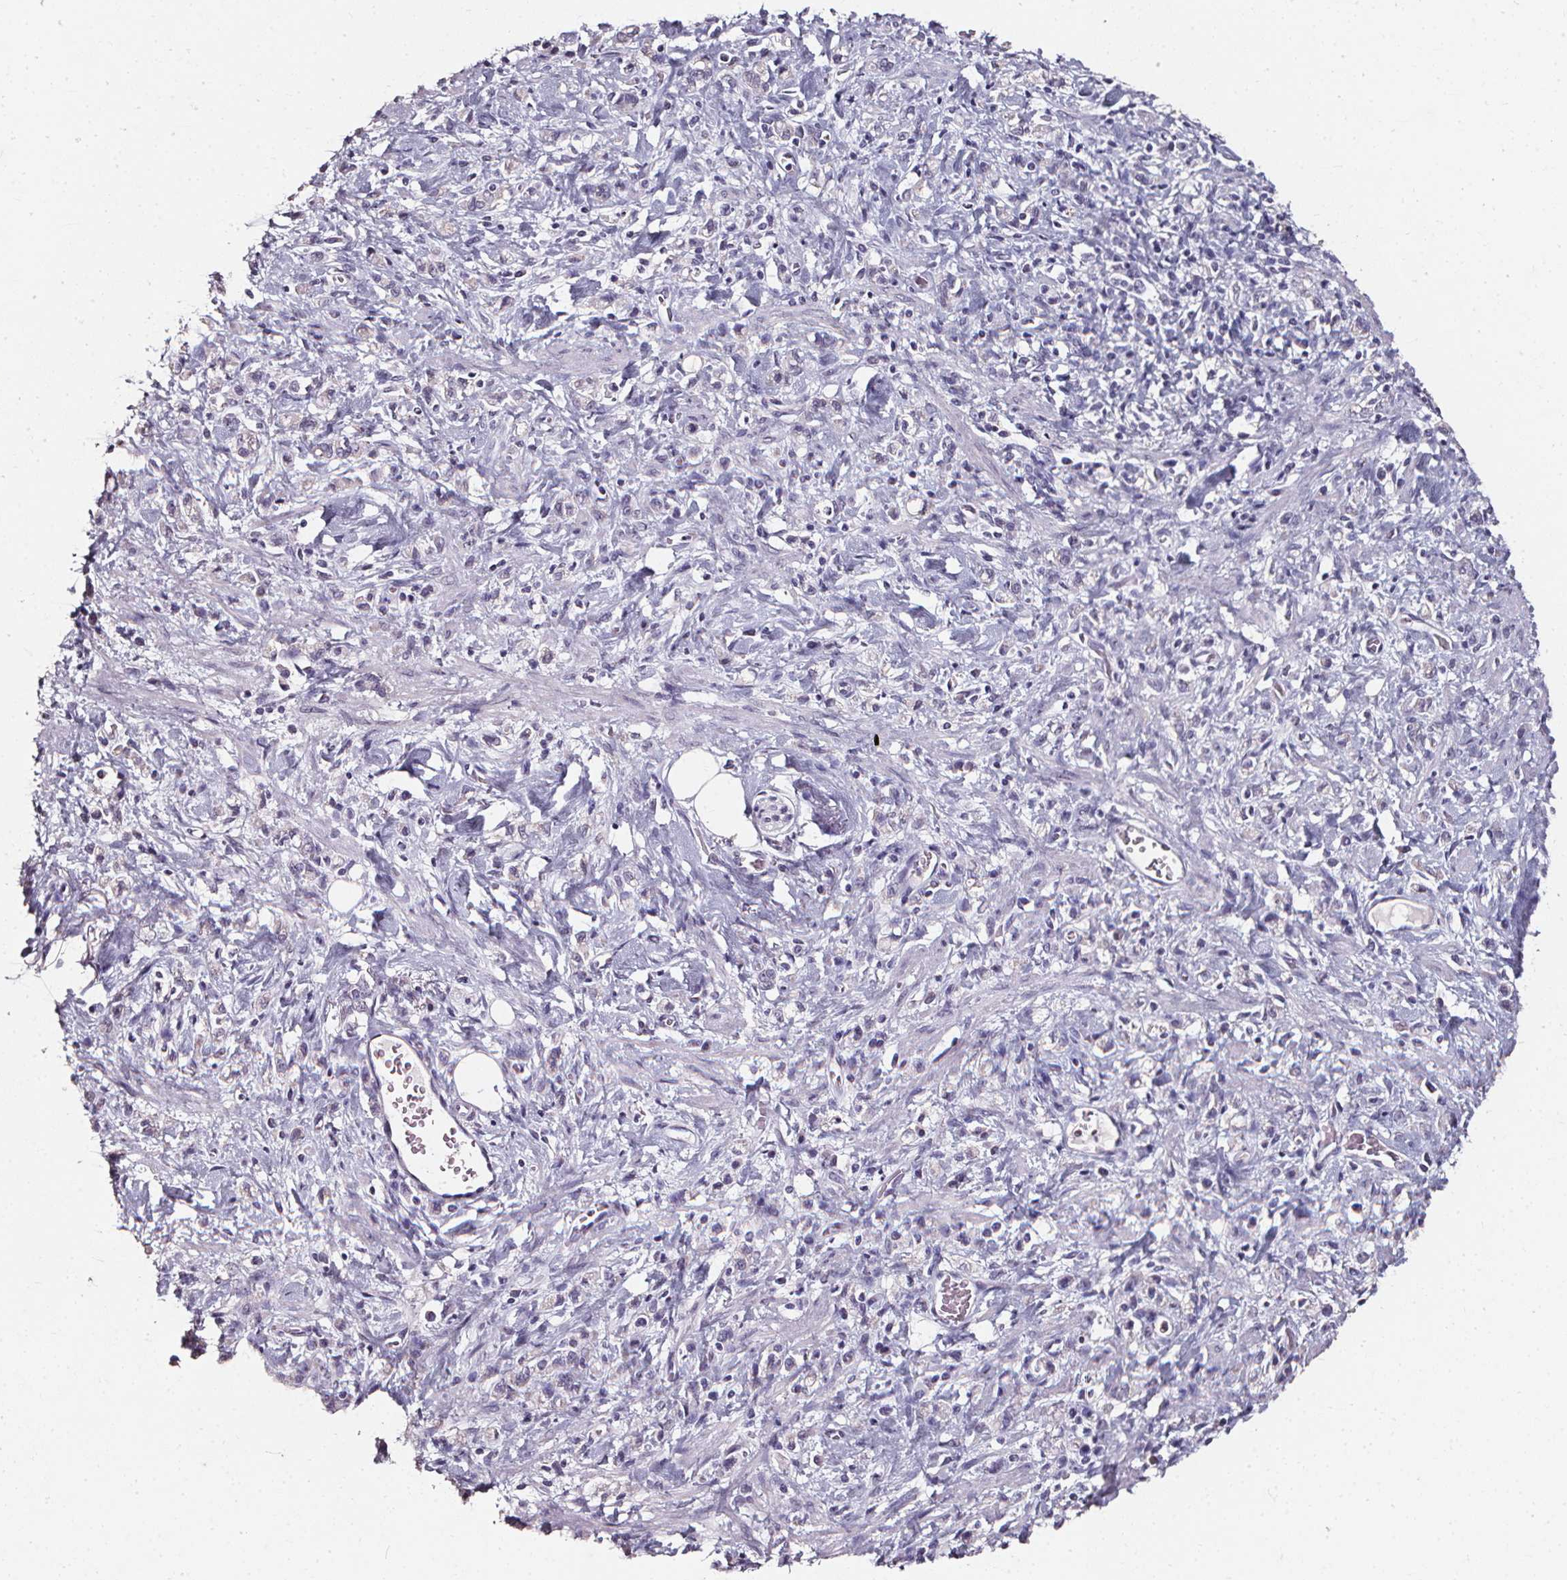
{"staining": {"intensity": "negative", "quantity": "none", "location": "none"}, "tissue": "stomach cancer", "cell_type": "Tumor cells", "image_type": "cancer", "snomed": [{"axis": "morphology", "description": "Adenocarcinoma, NOS"}, {"axis": "topography", "description": "Stomach"}], "caption": "This is an IHC histopathology image of stomach adenocarcinoma. There is no staining in tumor cells.", "gene": "DEFA5", "patient": {"sex": "male", "age": 77}}